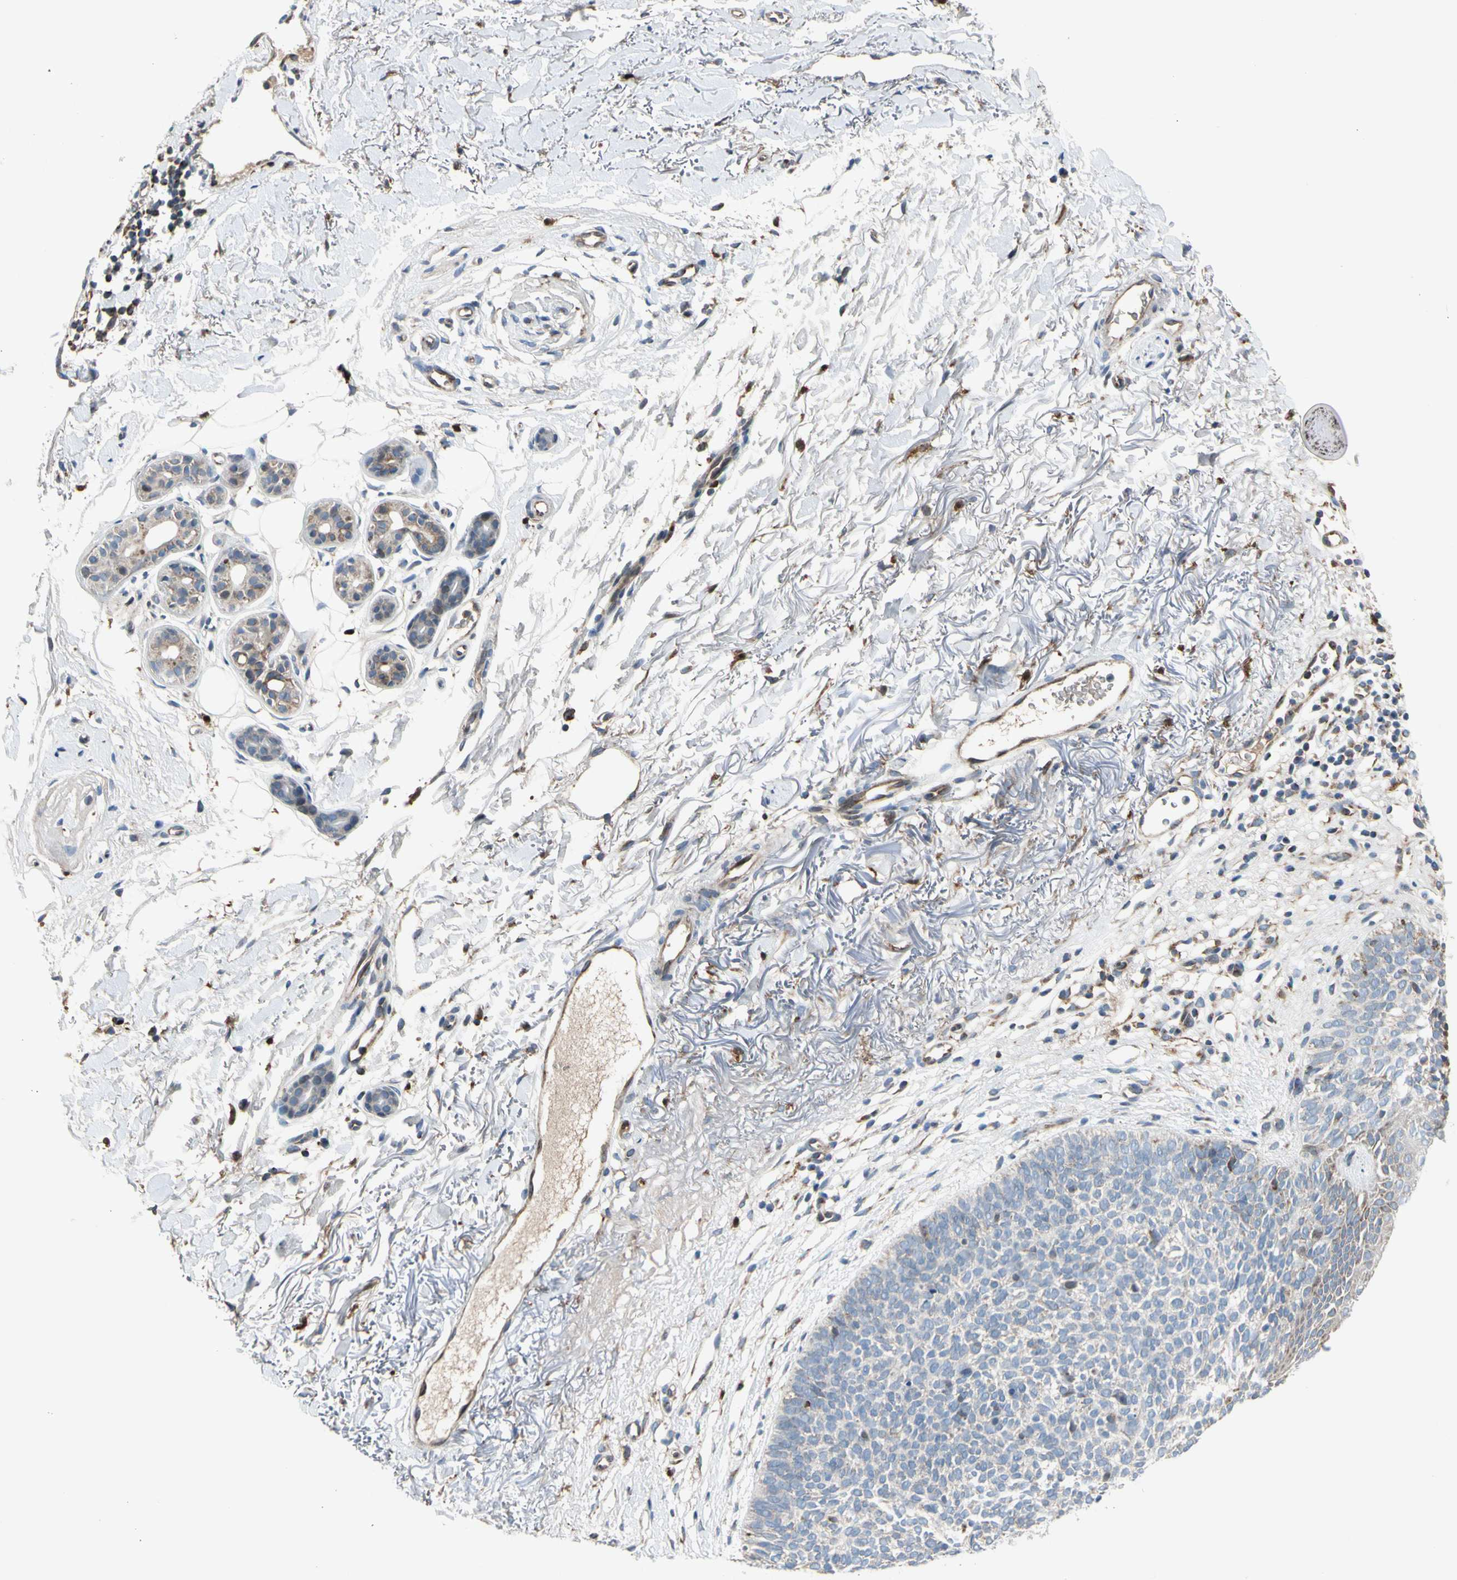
{"staining": {"intensity": "weak", "quantity": "25%-75%", "location": "cytoplasmic/membranous"}, "tissue": "skin cancer", "cell_type": "Tumor cells", "image_type": "cancer", "snomed": [{"axis": "morphology", "description": "Basal cell carcinoma"}, {"axis": "topography", "description": "Skin"}], "caption": "High-magnification brightfield microscopy of skin cancer (basal cell carcinoma) stained with DAB (brown) and counterstained with hematoxylin (blue). tumor cells exhibit weak cytoplasmic/membranous staining is appreciated in approximately25%-75% of cells. The protein of interest is stained brown, and the nuclei are stained in blue (DAB IHC with brightfield microscopy, high magnification).", "gene": "NPHP3", "patient": {"sex": "female", "age": 70}}